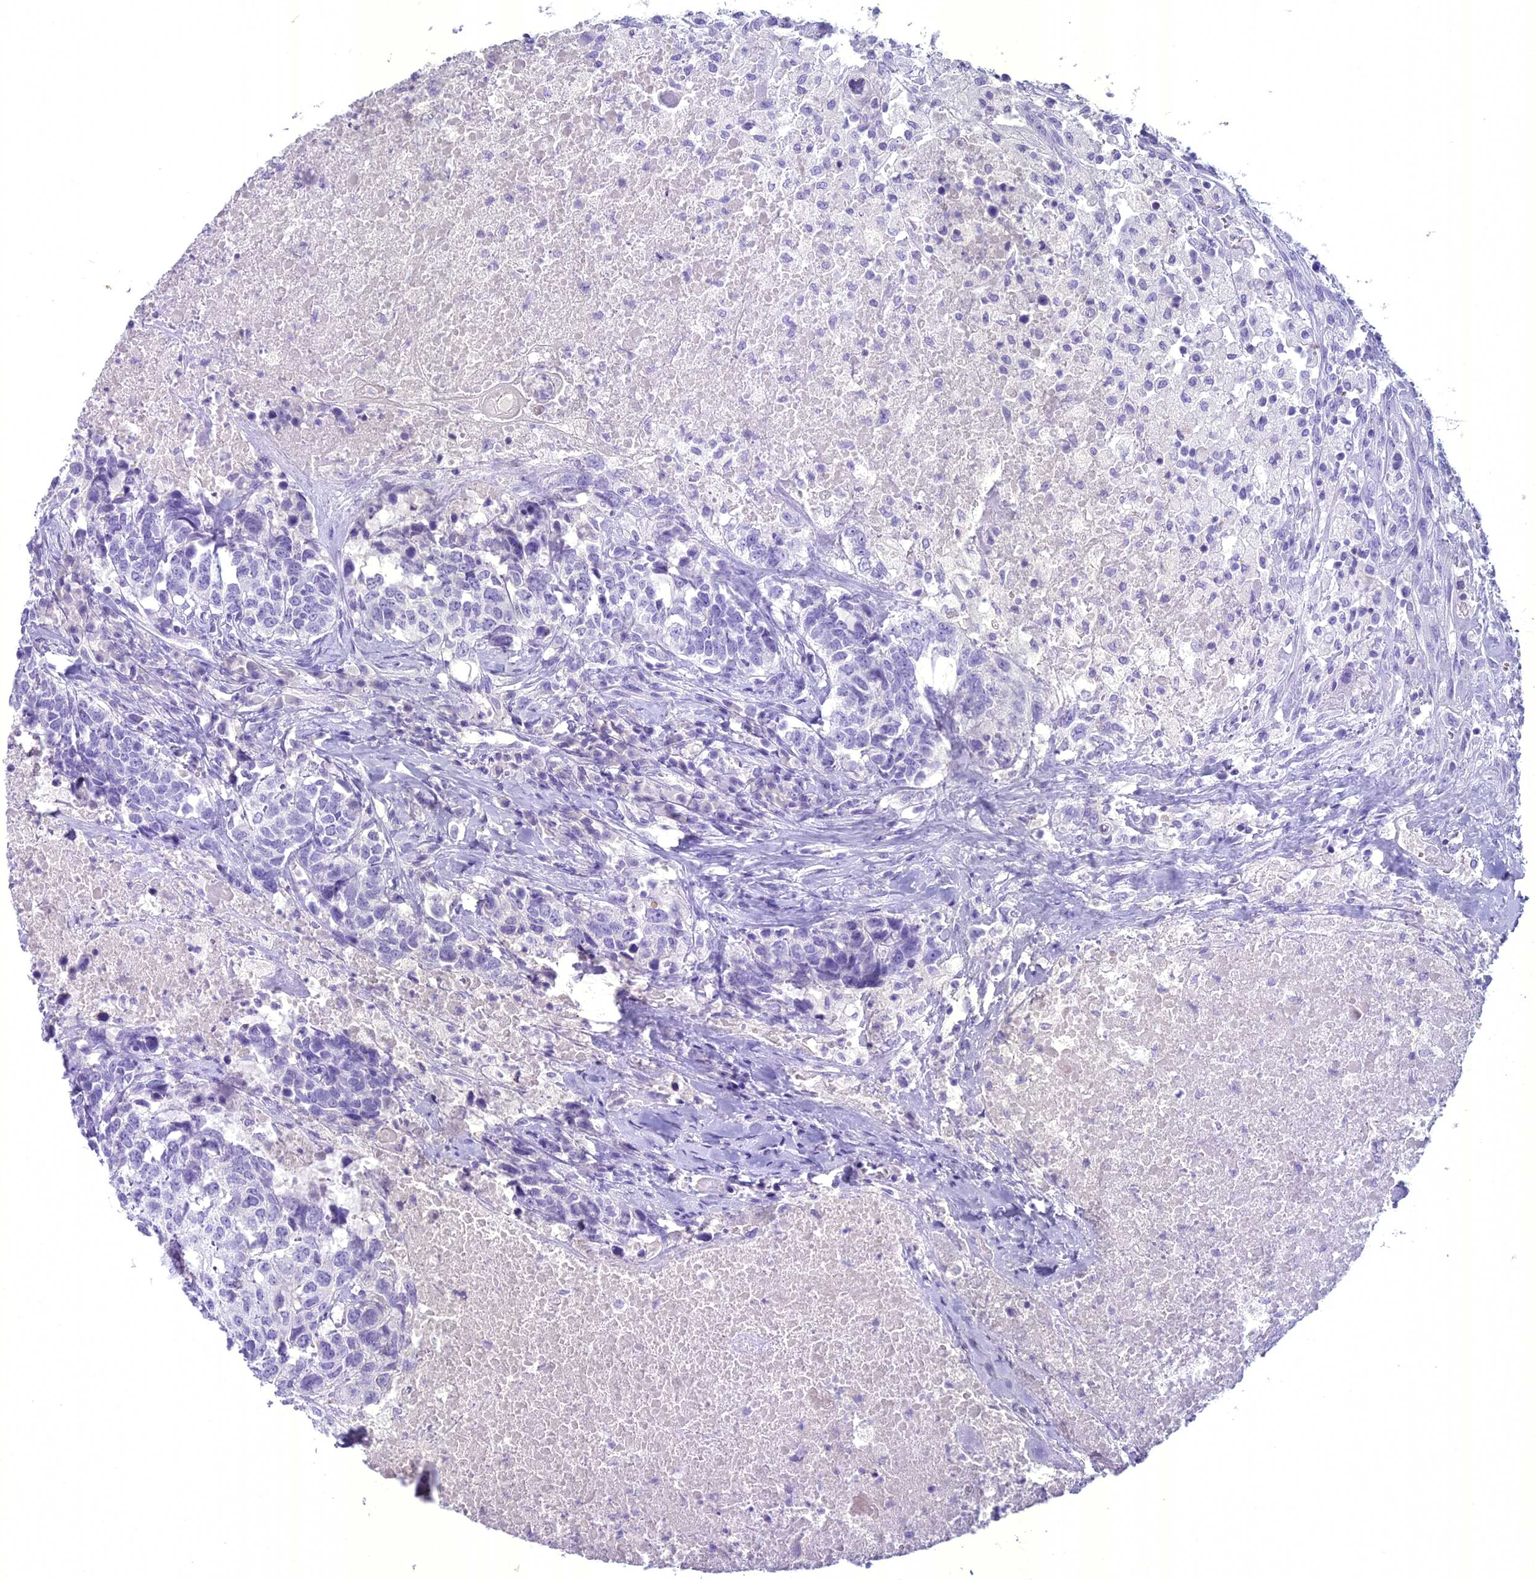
{"staining": {"intensity": "negative", "quantity": "none", "location": "none"}, "tissue": "head and neck cancer", "cell_type": "Tumor cells", "image_type": "cancer", "snomed": [{"axis": "morphology", "description": "Squamous cell carcinoma, NOS"}, {"axis": "topography", "description": "Head-Neck"}], "caption": "DAB immunohistochemical staining of squamous cell carcinoma (head and neck) exhibits no significant staining in tumor cells.", "gene": "UNC80", "patient": {"sex": "male", "age": 66}}